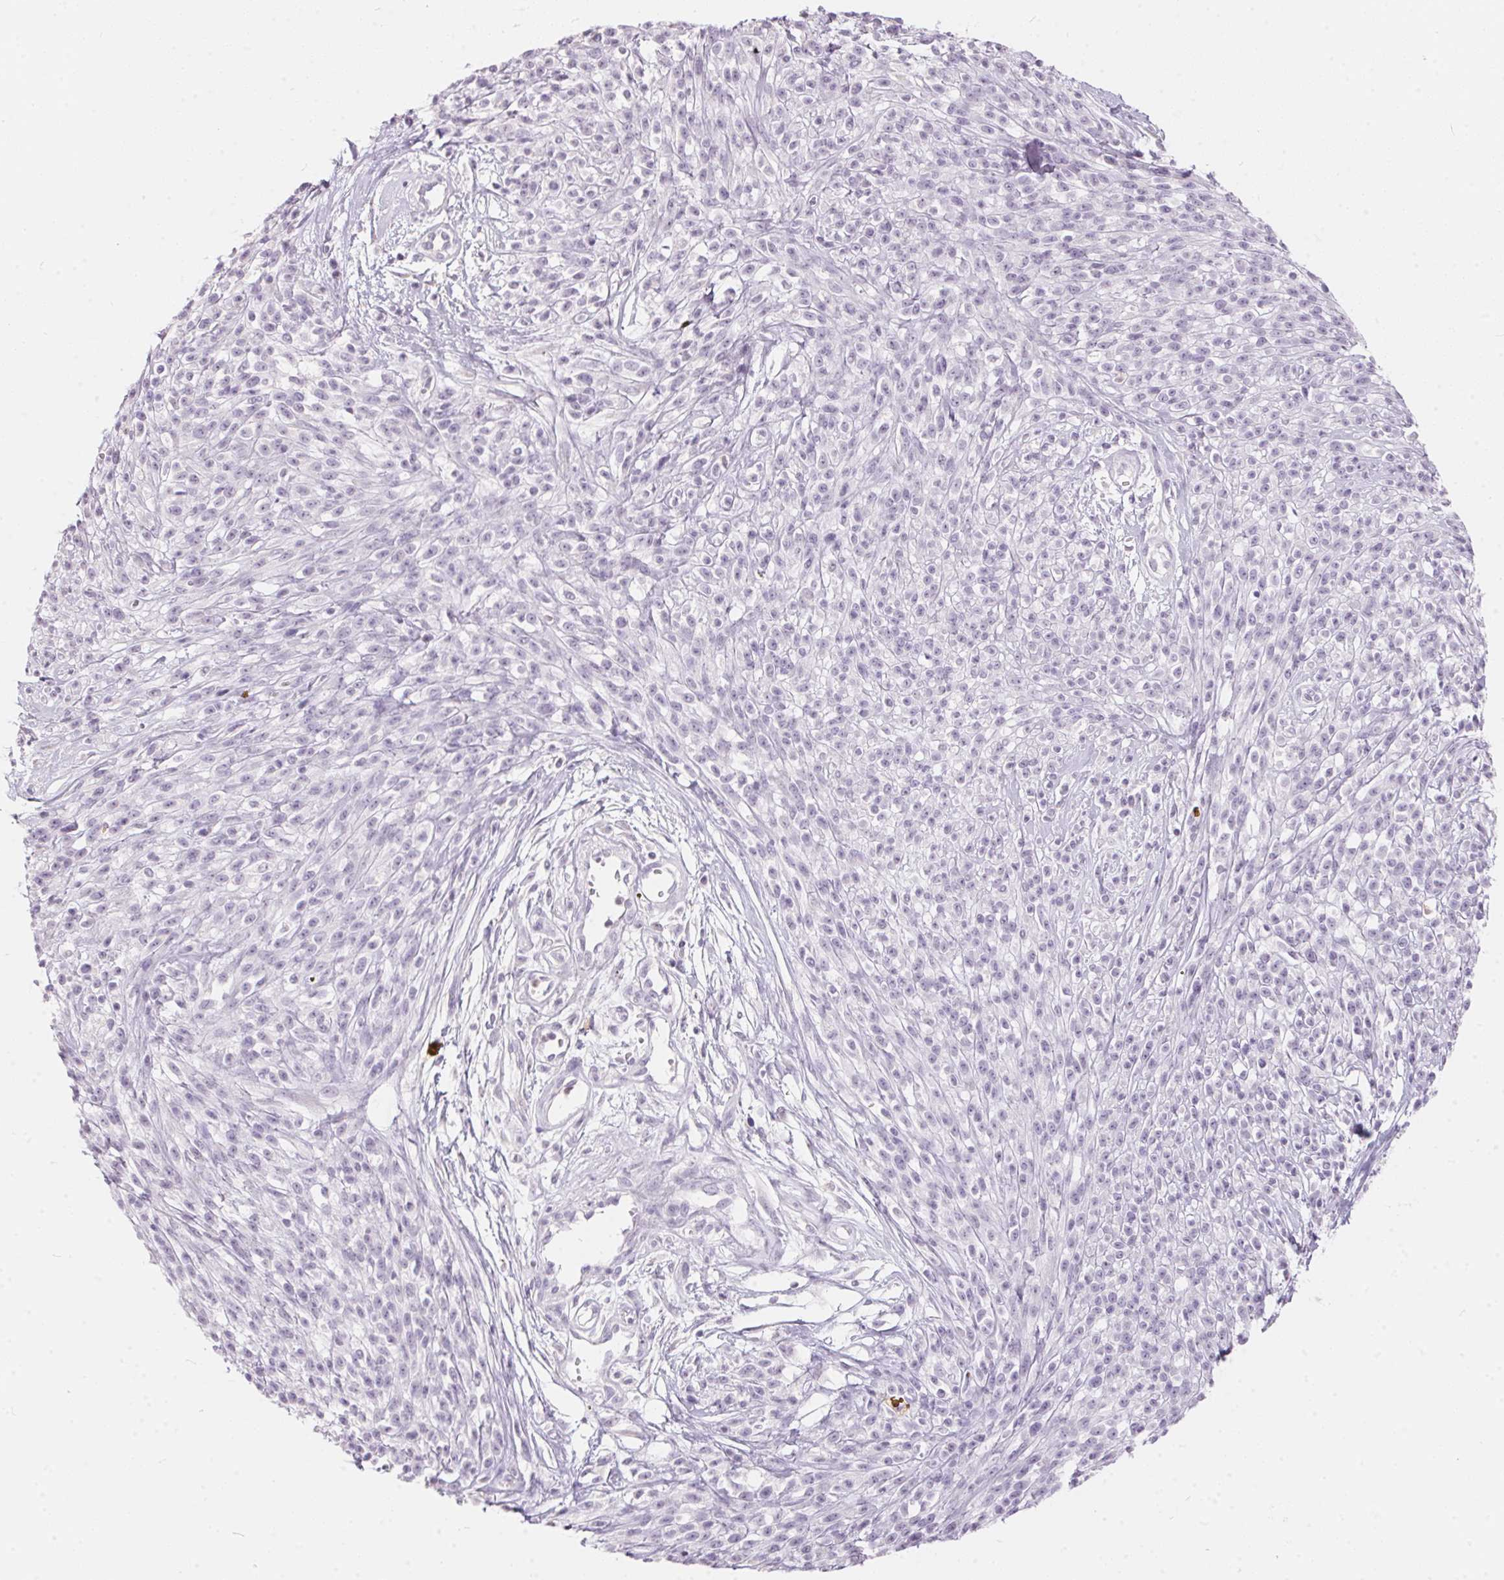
{"staining": {"intensity": "negative", "quantity": "none", "location": "none"}, "tissue": "melanoma", "cell_type": "Tumor cells", "image_type": "cancer", "snomed": [{"axis": "morphology", "description": "Malignant melanoma, NOS"}, {"axis": "topography", "description": "Skin"}, {"axis": "topography", "description": "Skin of trunk"}], "caption": "Micrograph shows no protein expression in tumor cells of malignant melanoma tissue. The staining is performed using DAB brown chromogen with nuclei counter-stained in using hematoxylin.", "gene": "SERPINB1", "patient": {"sex": "male", "age": 74}}